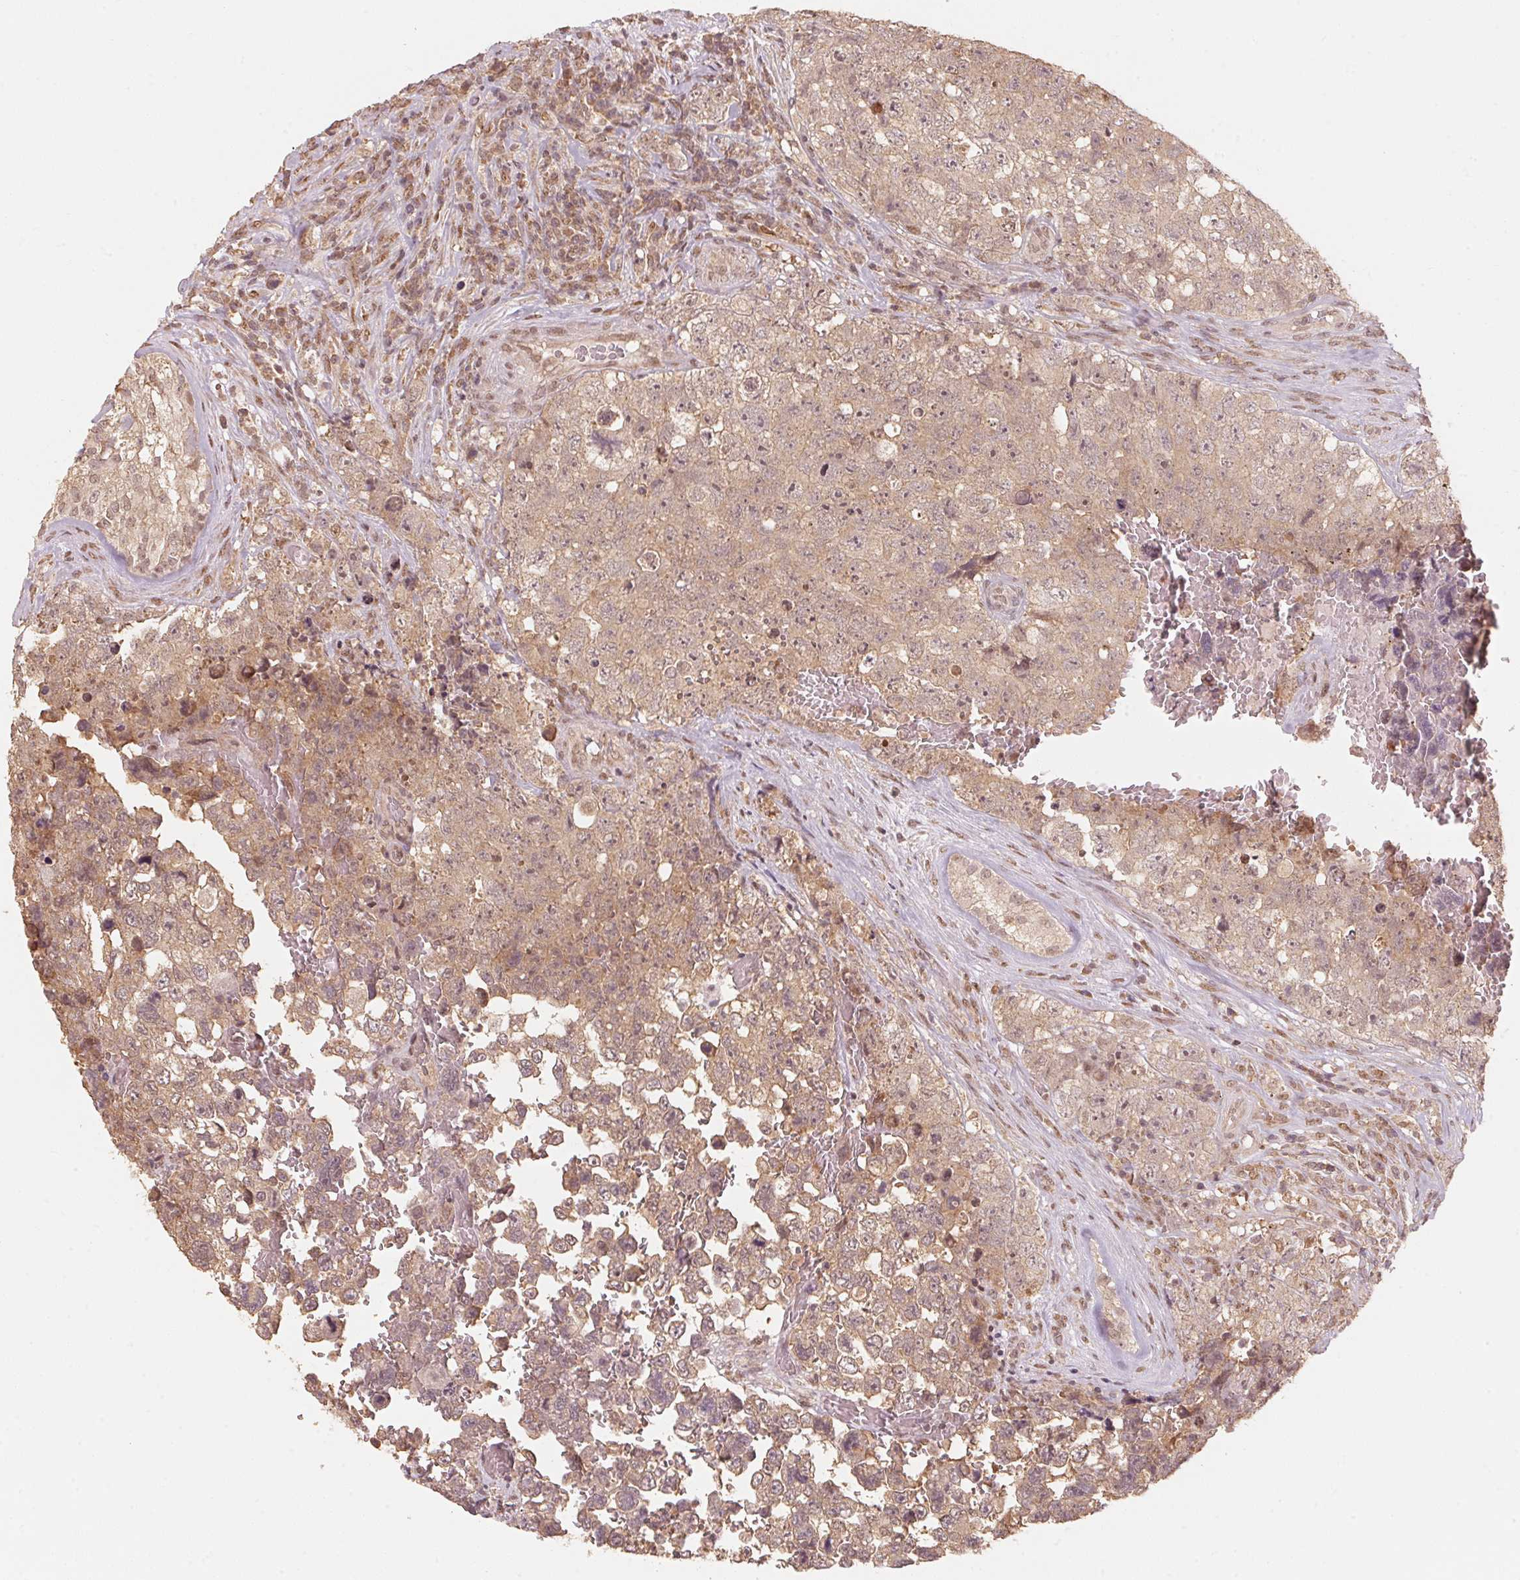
{"staining": {"intensity": "weak", "quantity": ">75%", "location": "cytoplasmic/membranous"}, "tissue": "testis cancer", "cell_type": "Tumor cells", "image_type": "cancer", "snomed": [{"axis": "morphology", "description": "Carcinoma, Embryonal, NOS"}, {"axis": "topography", "description": "Testis"}], "caption": "A histopathology image of testis embryonal carcinoma stained for a protein reveals weak cytoplasmic/membranous brown staining in tumor cells.", "gene": "C2orf73", "patient": {"sex": "male", "age": 18}}